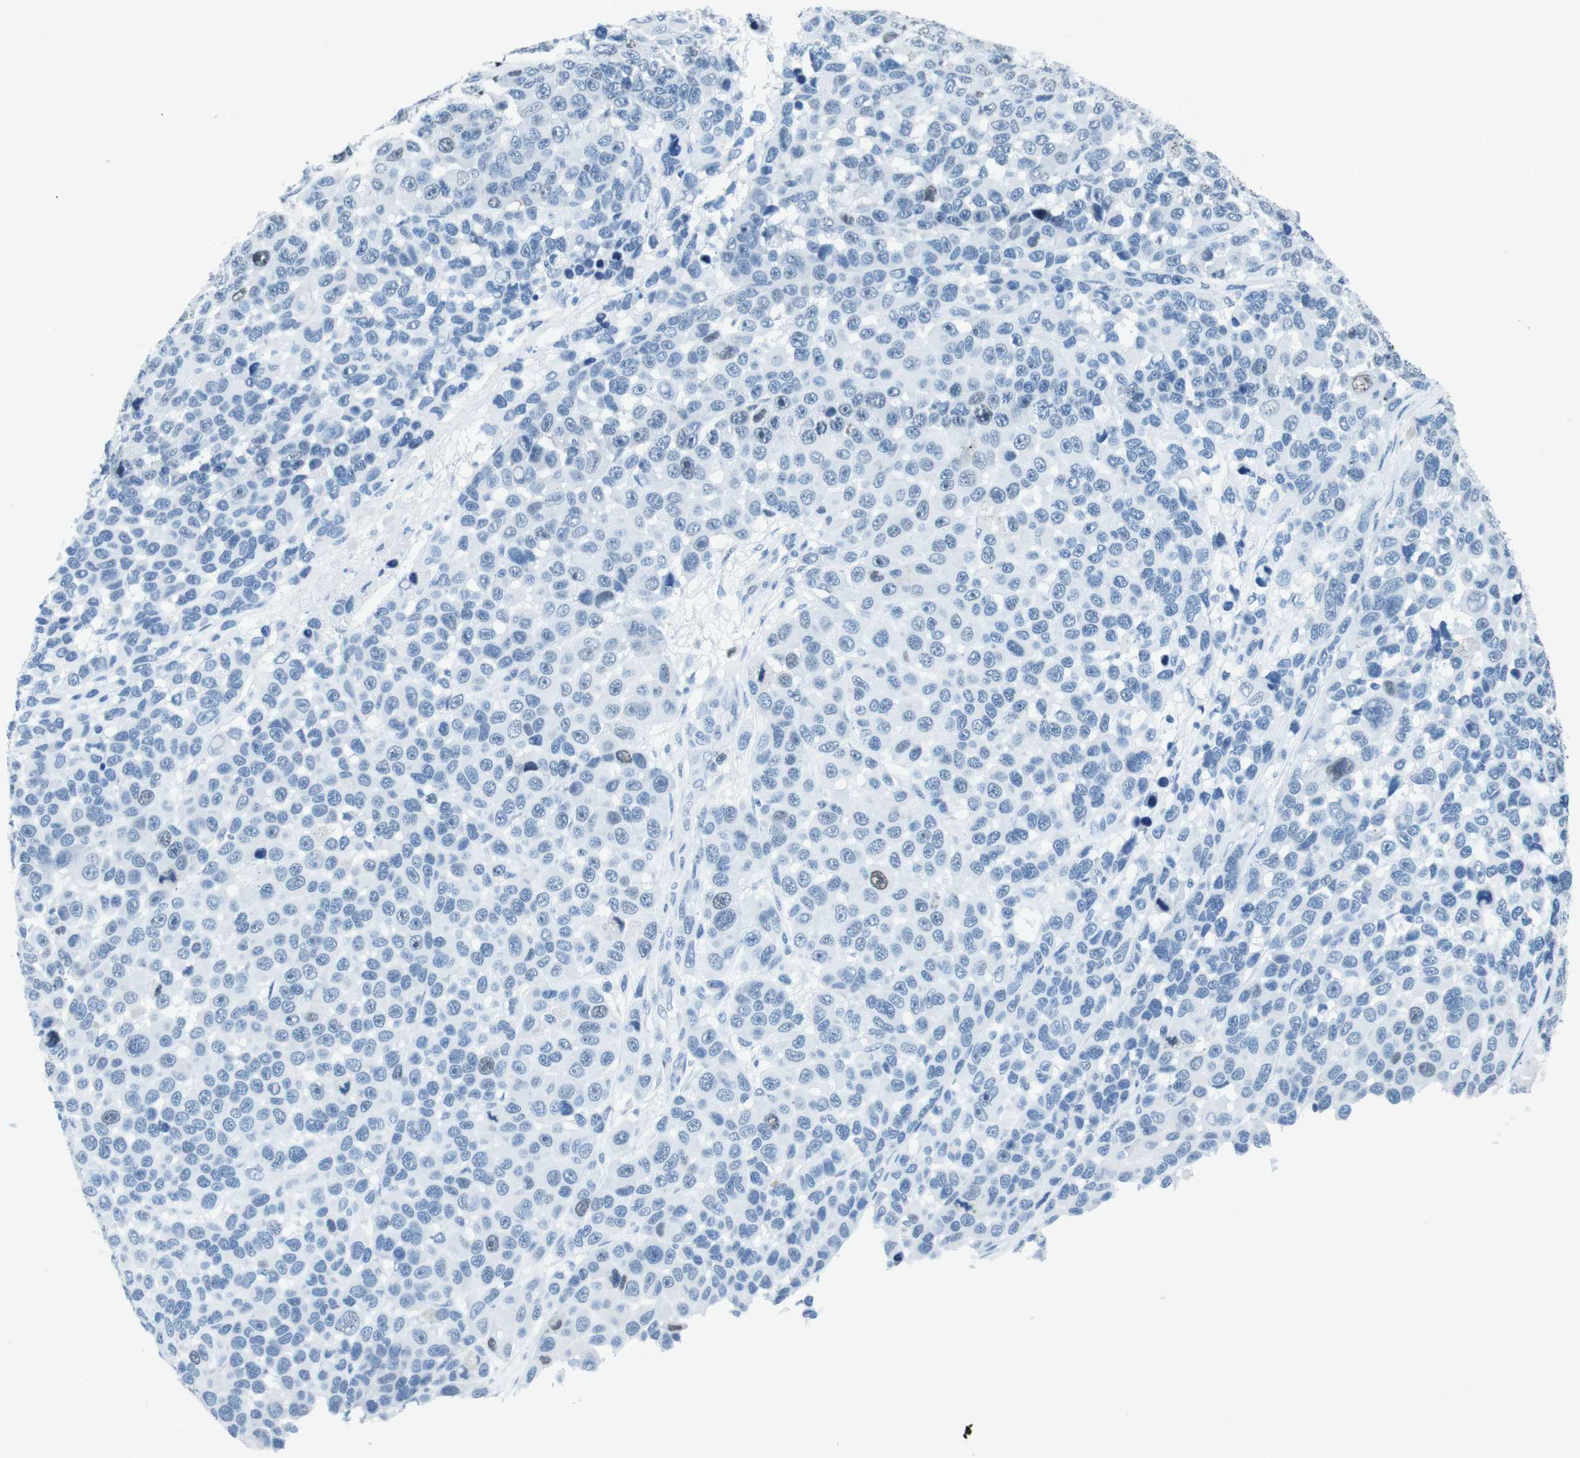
{"staining": {"intensity": "weak", "quantity": "<25%", "location": "nuclear"}, "tissue": "melanoma", "cell_type": "Tumor cells", "image_type": "cancer", "snomed": [{"axis": "morphology", "description": "Malignant melanoma, NOS"}, {"axis": "topography", "description": "Skin"}], "caption": "High magnification brightfield microscopy of melanoma stained with DAB (brown) and counterstained with hematoxylin (blue): tumor cells show no significant staining. Nuclei are stained in blue.", "gene": "CTAG1B", "patient": {"sex": "male", "age": 53}}